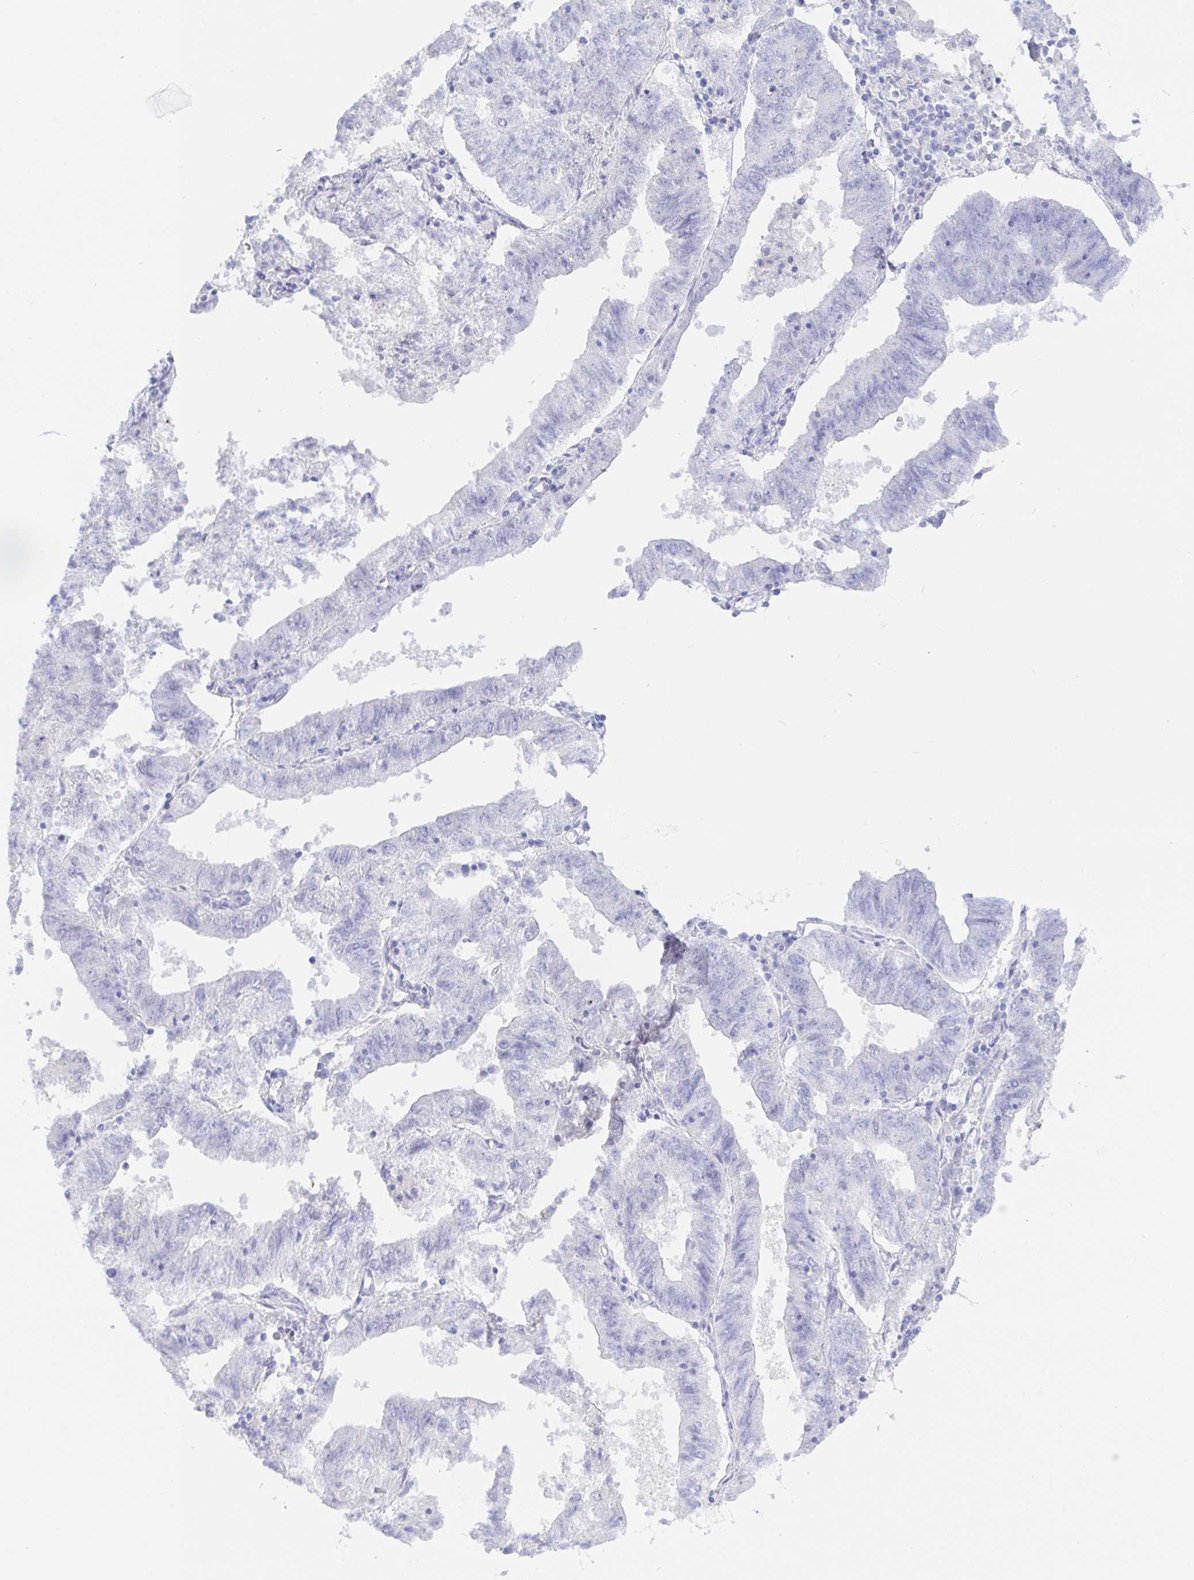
{"staining": {"intensity": "negative", "quantity": "none", "location": "none"}, "tissue": "endometrial cancer", "cell_type": "Tumor cells", "image_type": "cancer", "snomed": [{"axis": "morphology", "description": "Adenocarcinoma, NOS"}, {"axis": "topography", "description": "Endometrium"}], "caption": "IHC micrograph of endometrial adenocarcinoma stained for a protein (brown), which exhibits no positivity in tumor cells.", "gene": "KCNH6", "patient": {"sex": "female", "age": 82}}